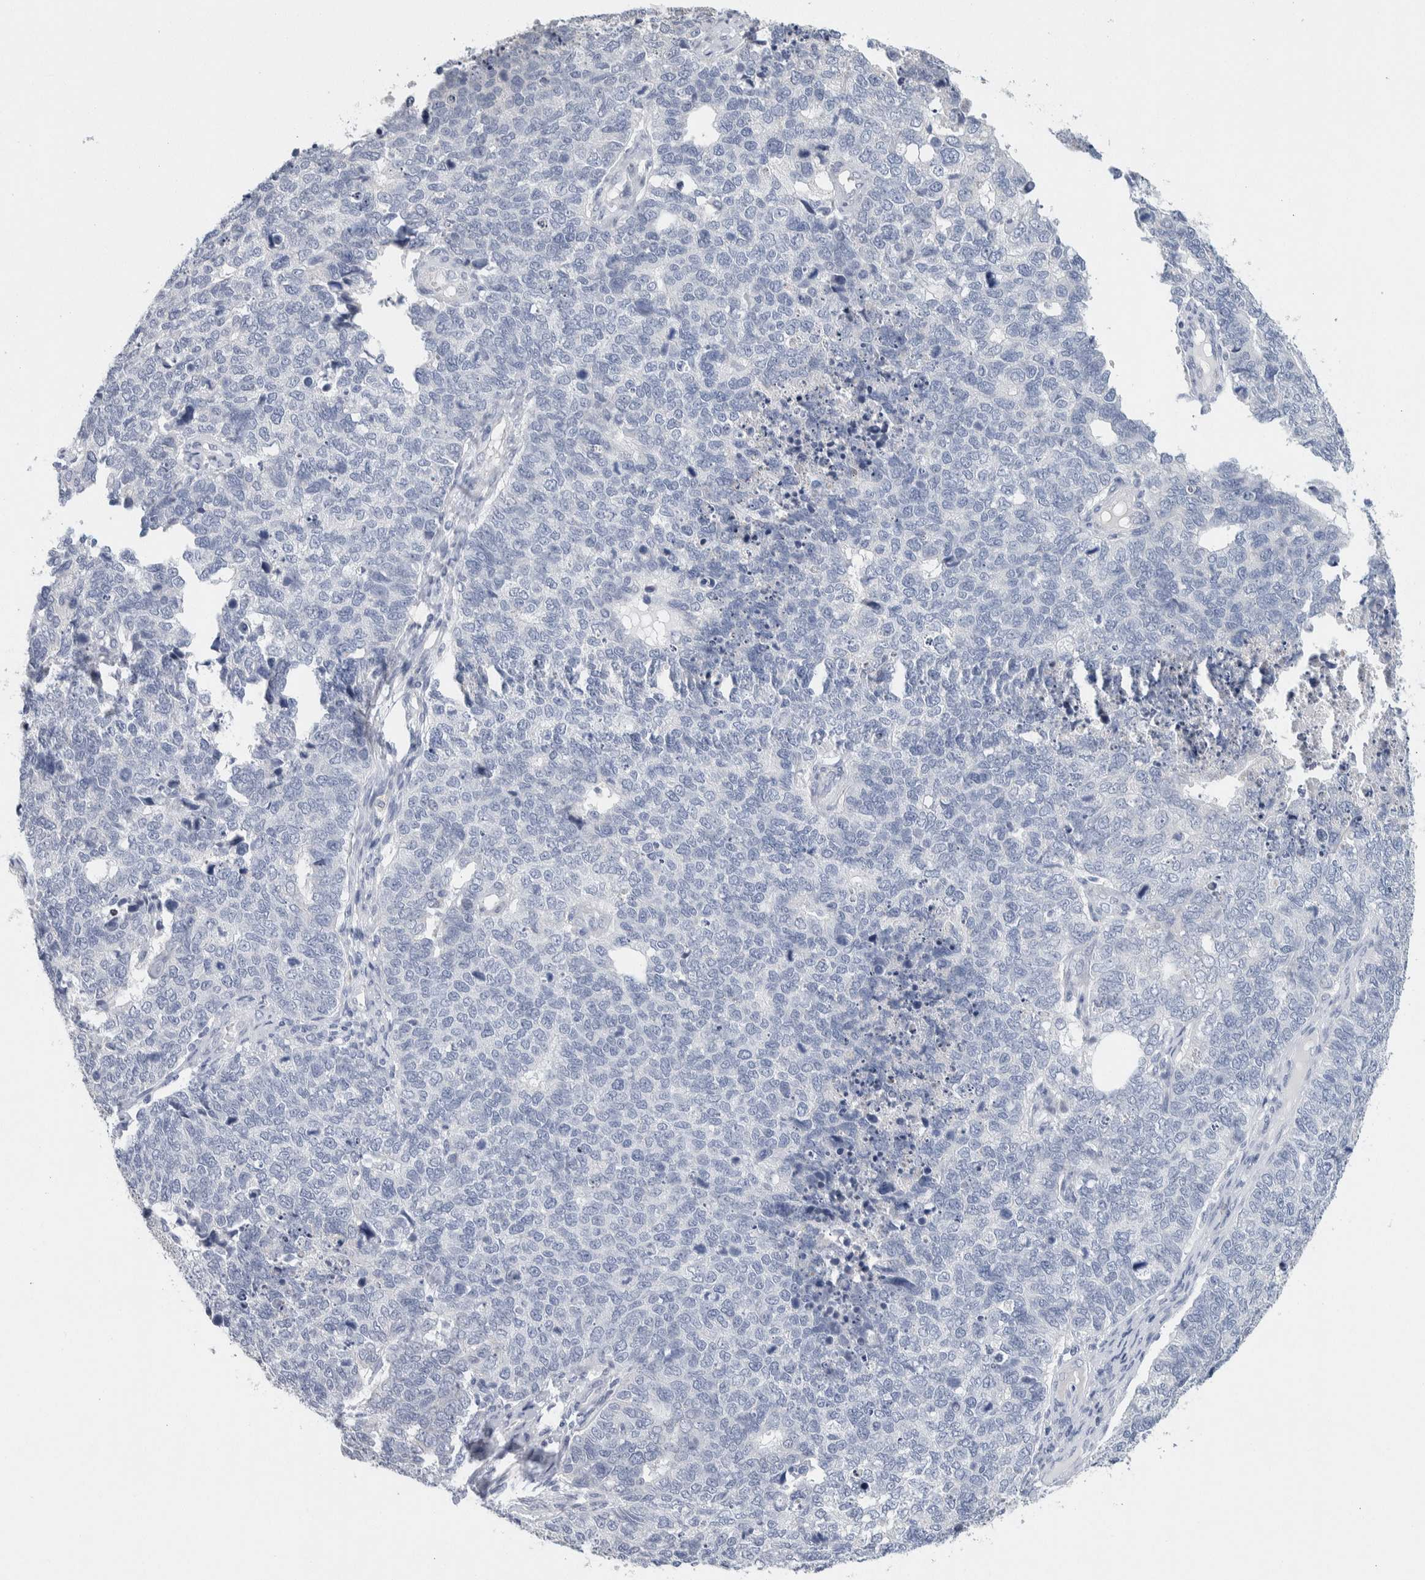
{"staining": {"intensity": "negative", "quantity": "none", "location": "none"}, "tissue": "cervical cancer", "cell_type": "Tumor cells", "image_type": "cancer", "snomed": [{"axis": "morphology", "description": "Squamous cell carcinoma, NOS"}, {"axis": "topography", "description": "Cervix"}], "caption": "Protein analysis of squamous cell carcinoma (cervical) demonstrates no significant staining in tumor cells.", "gene": "SCN2A", "patient": {"sex": "female", "age": 63}}